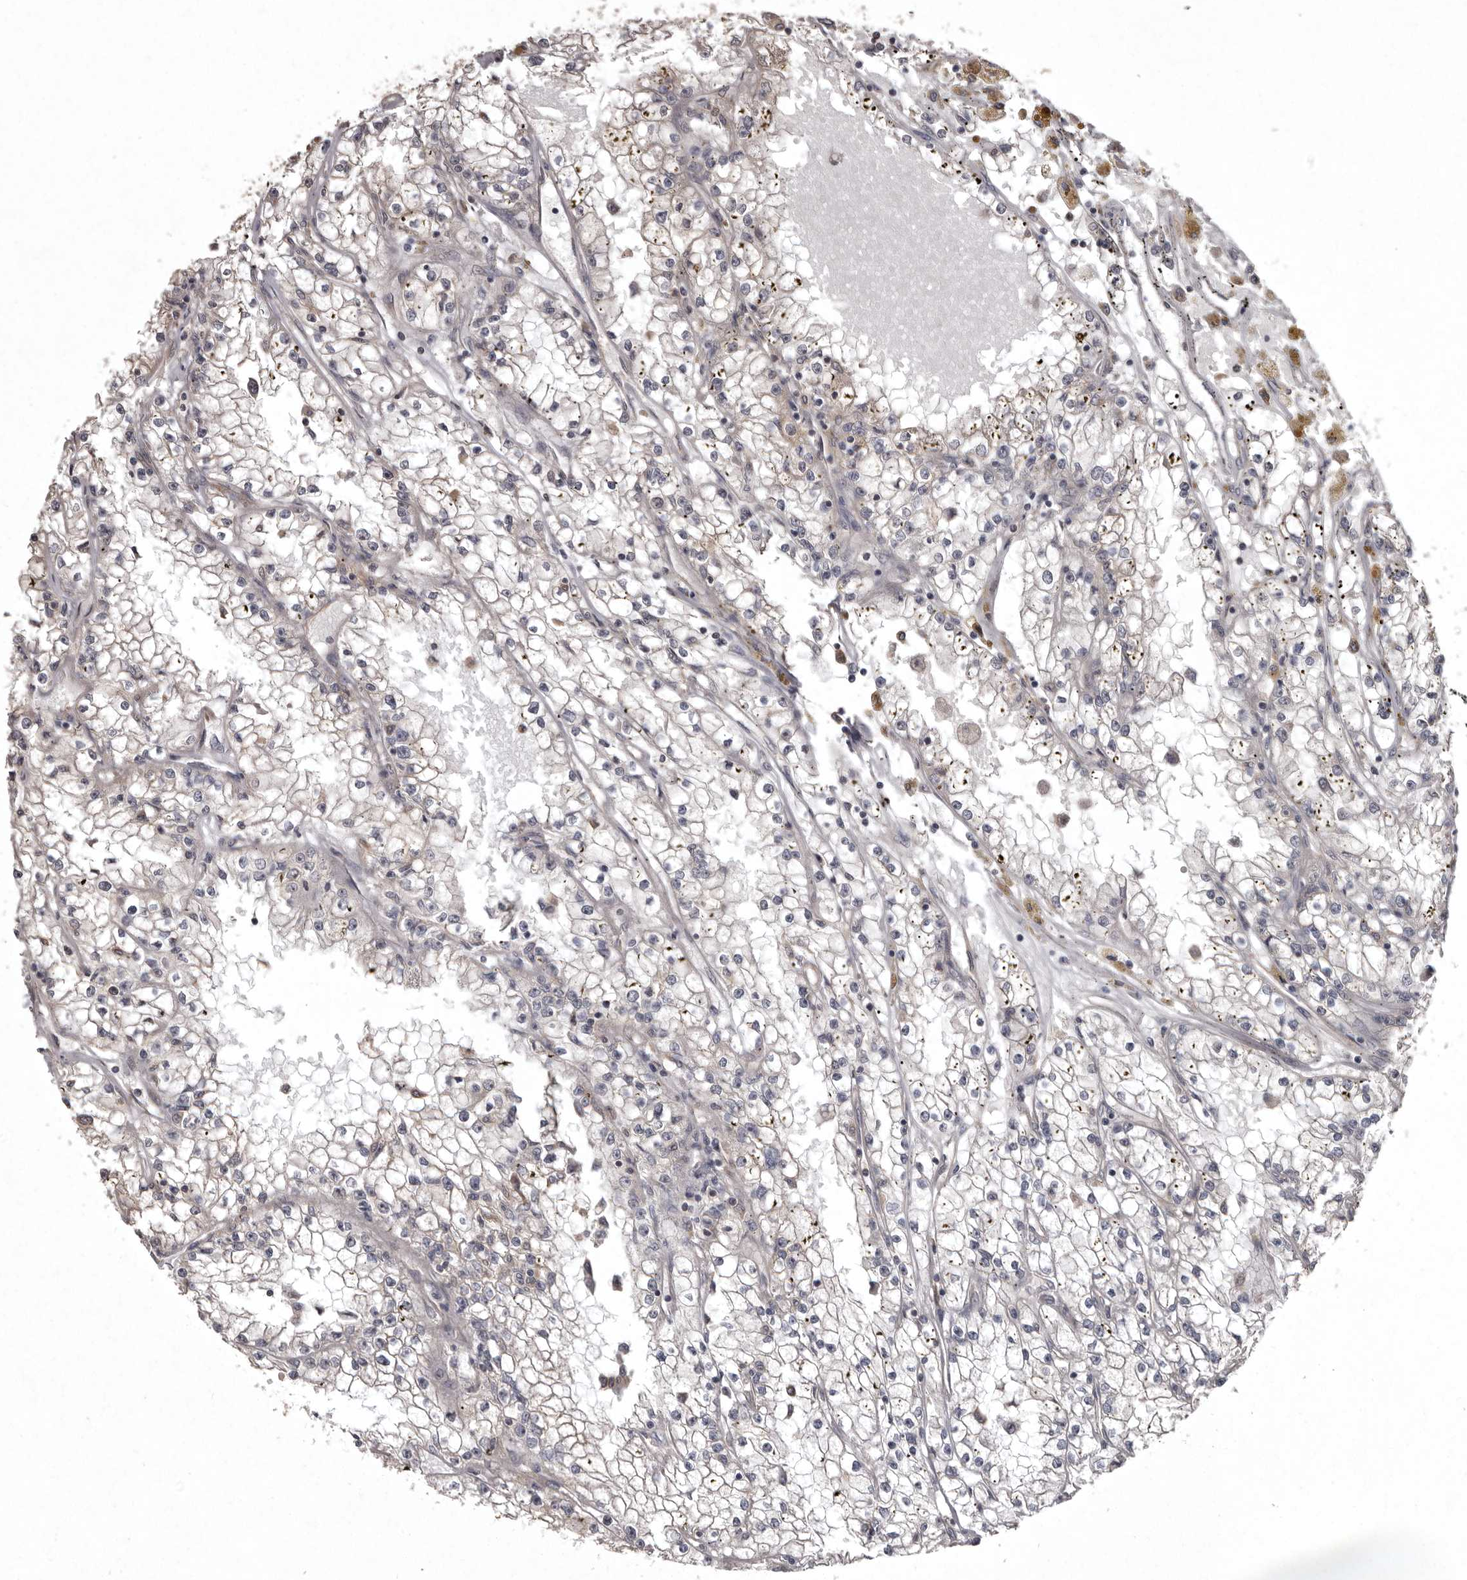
{"staining": {"intensity": "negative", "quantity": "none", "location": "none"}, "tissue": "renal cancer", "cell_type": "Tumor cells", "image_type": "cancer", "snomed": [{"axis": "morphology", "description": "Adenocarcinoma, NOS"}, {"axis": "topography", "description": "Kidney"}], "caption": "A high-resolution photomicrograph shows immunohistochemistry (IHC) staining of renal cancer (adenocarcinoma), which exhibits no significant positivity in tumor cells.", "gene": "DARS1", "patient": {"sex": "male", "age": 56}}